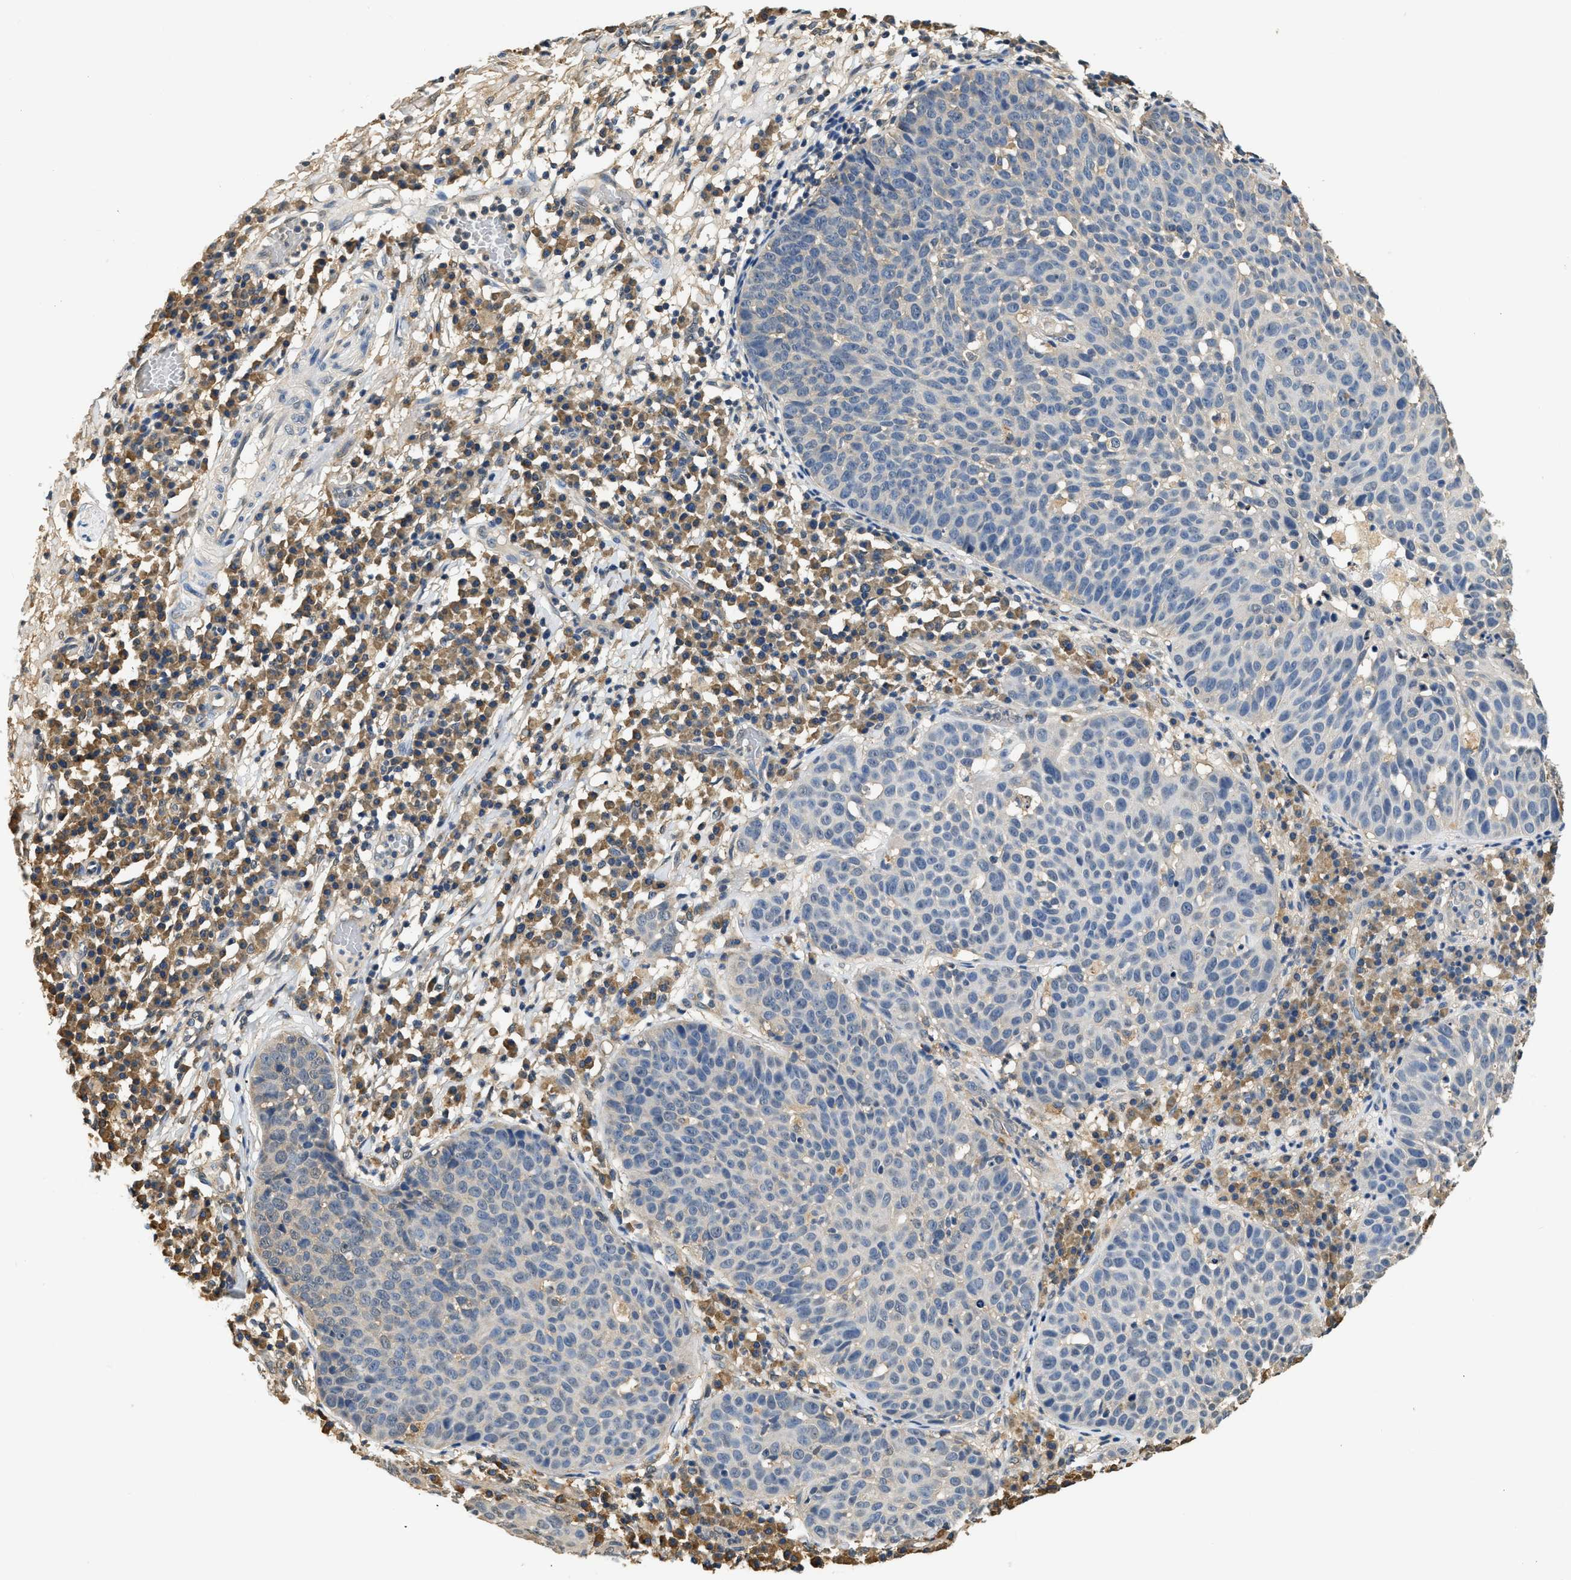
{"staining": {"intensity": "negative", "quantity": "none", "location": "none"}, "tissue": "skin cancer", "cell_type": "Tumor cells", "image_type": "cancer", "snomed": [{"axis": "morphology", "description": "Squamous cell carcinoma in situ, NOS"}, {"axis": "morphology", "description": "Squamous cell carcinoma, NOS"}, {"axis": "topography", "description": "Skin"}], "caption": "A histopathology image of human skin cancer is negative for staining in tumor cells. Brightfield microscopy of immunohistochemistry (IHC) stained with DAB (brown) and hematoxylin (blue), captured at high magnification.", "gene": "BCL7C", "patient": {"sex": "male", "age": 93}}